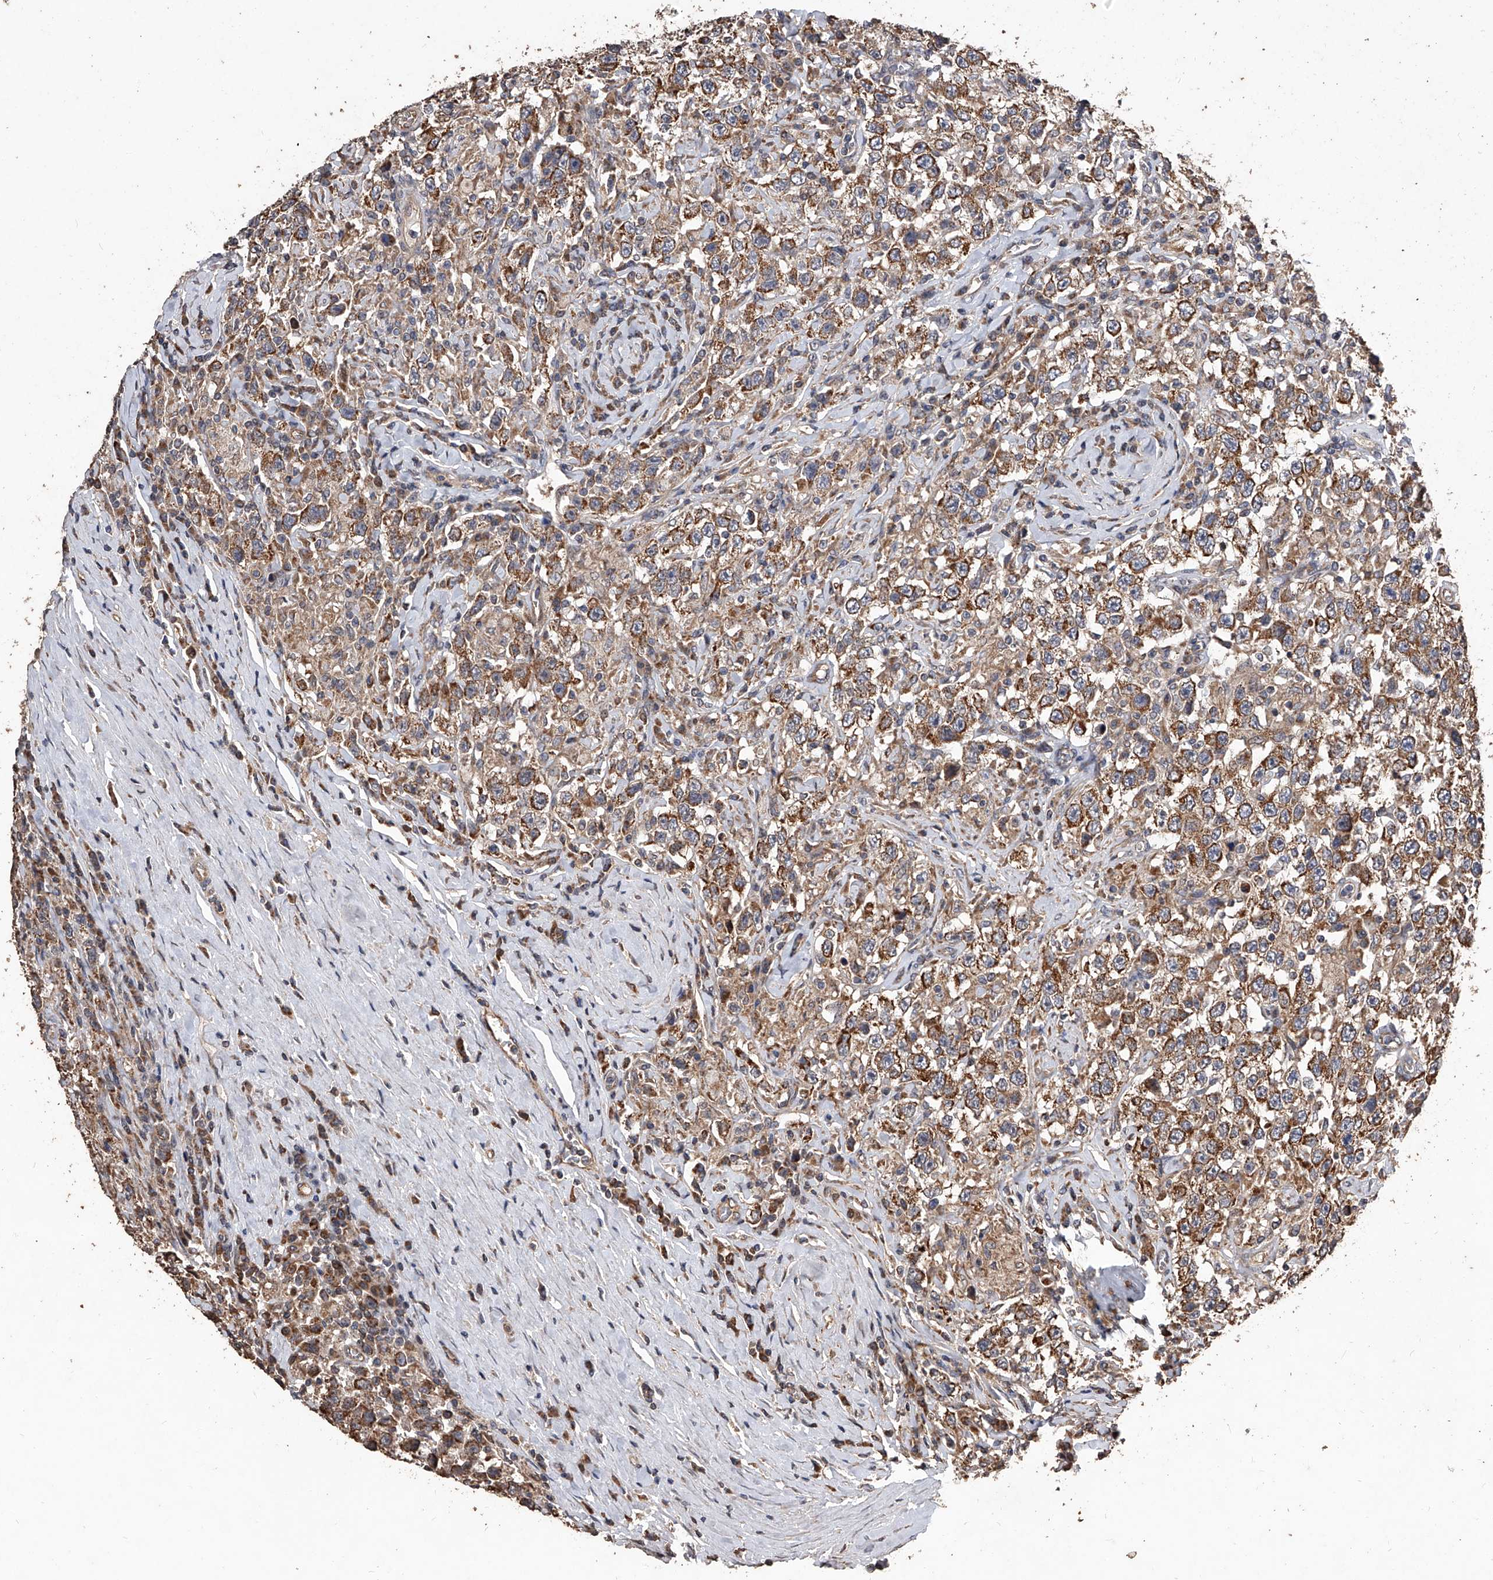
{"staining": {"intensity": "moderate", "quantity": ">75%", "location": "cytoplasmic/membranous"}, "tissue": "testis cancer", "cell_type": "Tumor cells", "image_type": "cancer", "snomed": [{"axis": "morphology", "description": "Seminoma, NOS"}, {"axis": "topography", "description": "Testis"}], "caption": "Immunohistochemical staining of seminoma (testis) displays moderate cytoplasmic/membranous protein positivity in approximately >75% of tumor cells. (Brightfield microscopy of DAB IHC at high magnification).", "gene": "LTV1", "patient": {"sex": "male", "age": 41}}